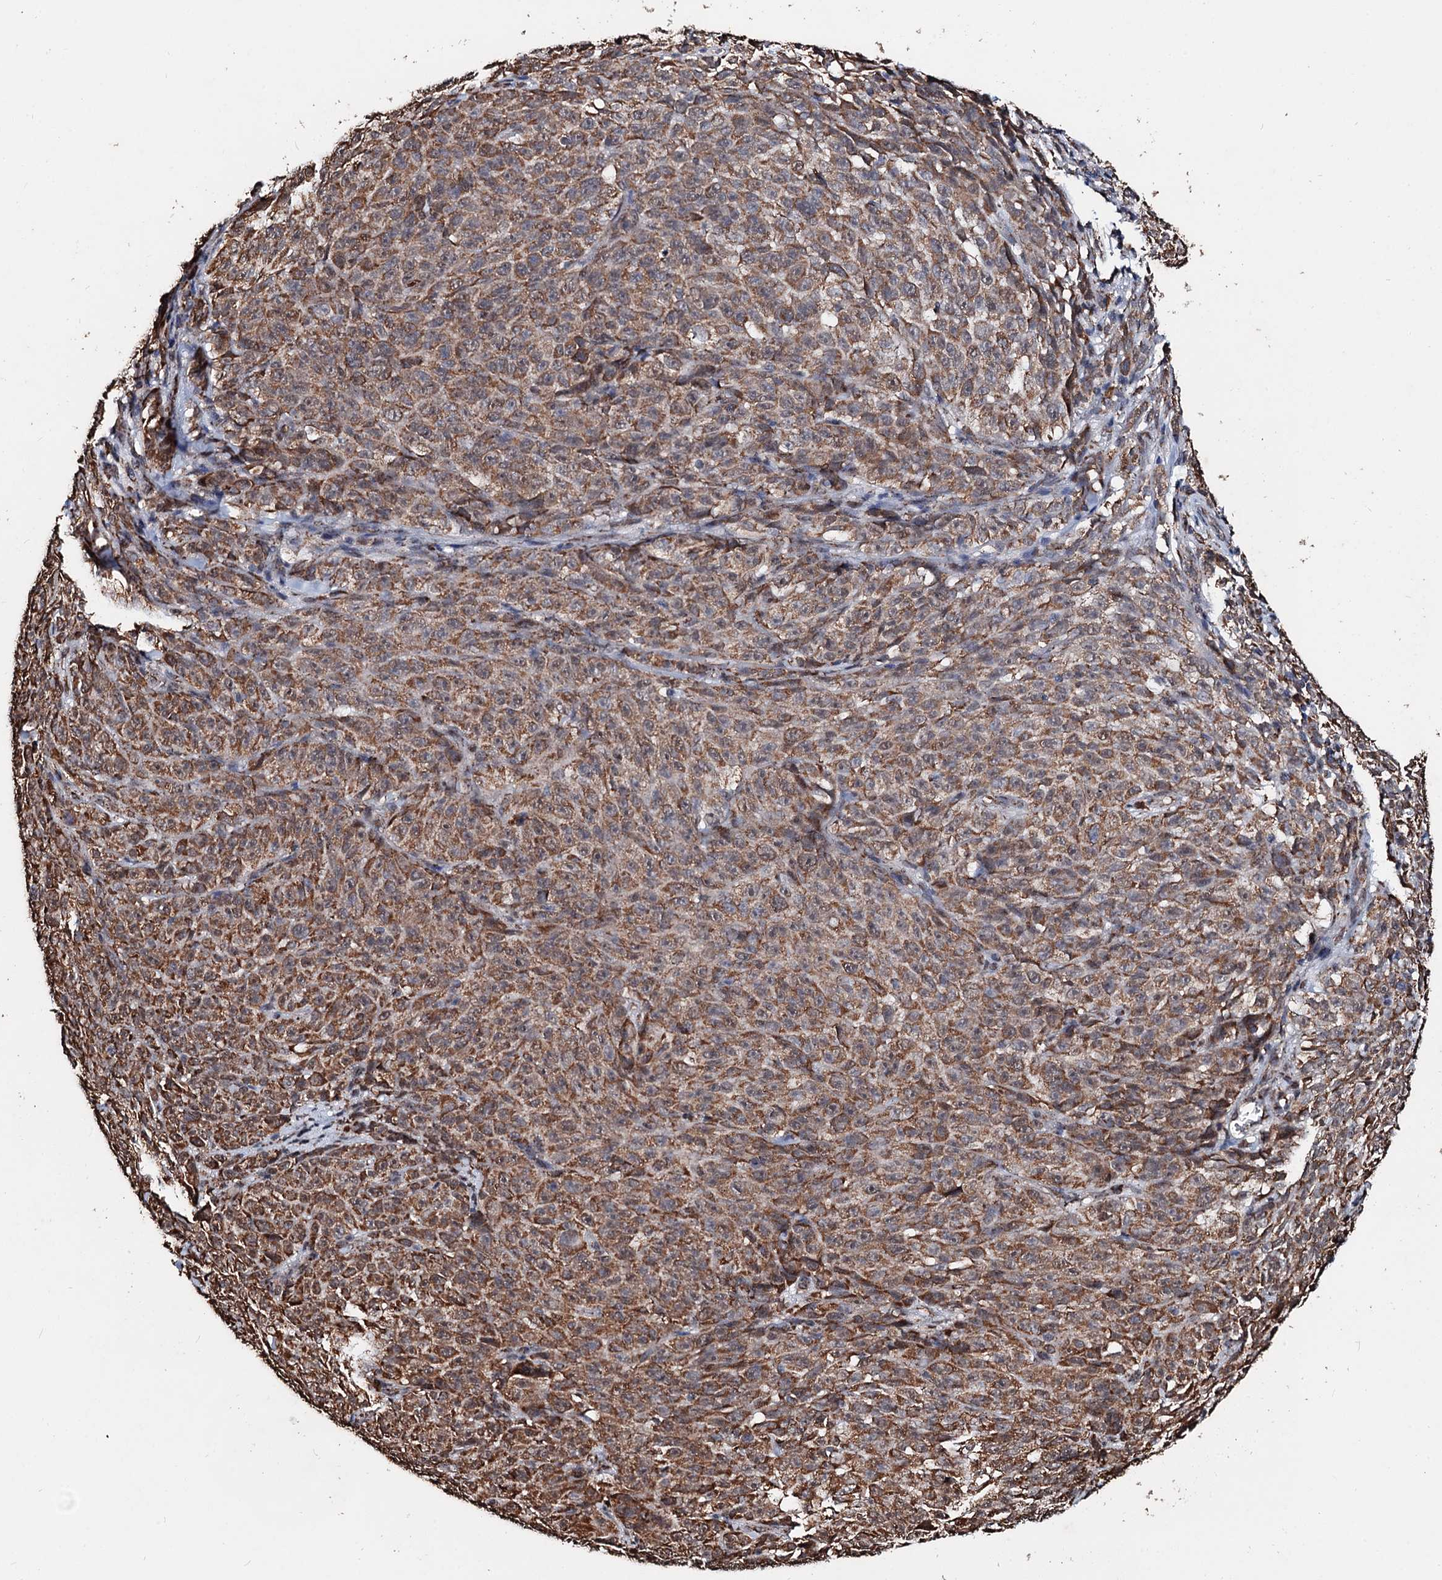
{"staining": {"intensity": "moderate", "quantity": ">75%", "location": "cytoplasmic/membranous"}, "tissue": "melanoma", "cell_type": "Tumor cells", "image_type": "cancer", "snomed": [{"axis": "morphology", "description": "Malignant melanoma, NOS"}, {"axis": "topography", "description": "Skin"}], "caption": "This histopathology image exhibits IHC staining of melanoma, with medium moderate cytoplasmic/membranous staining in approximately >75% of tumor cells.", "gene": "SECISBP2L", "patient": {"sex": "female", "age": 82}}